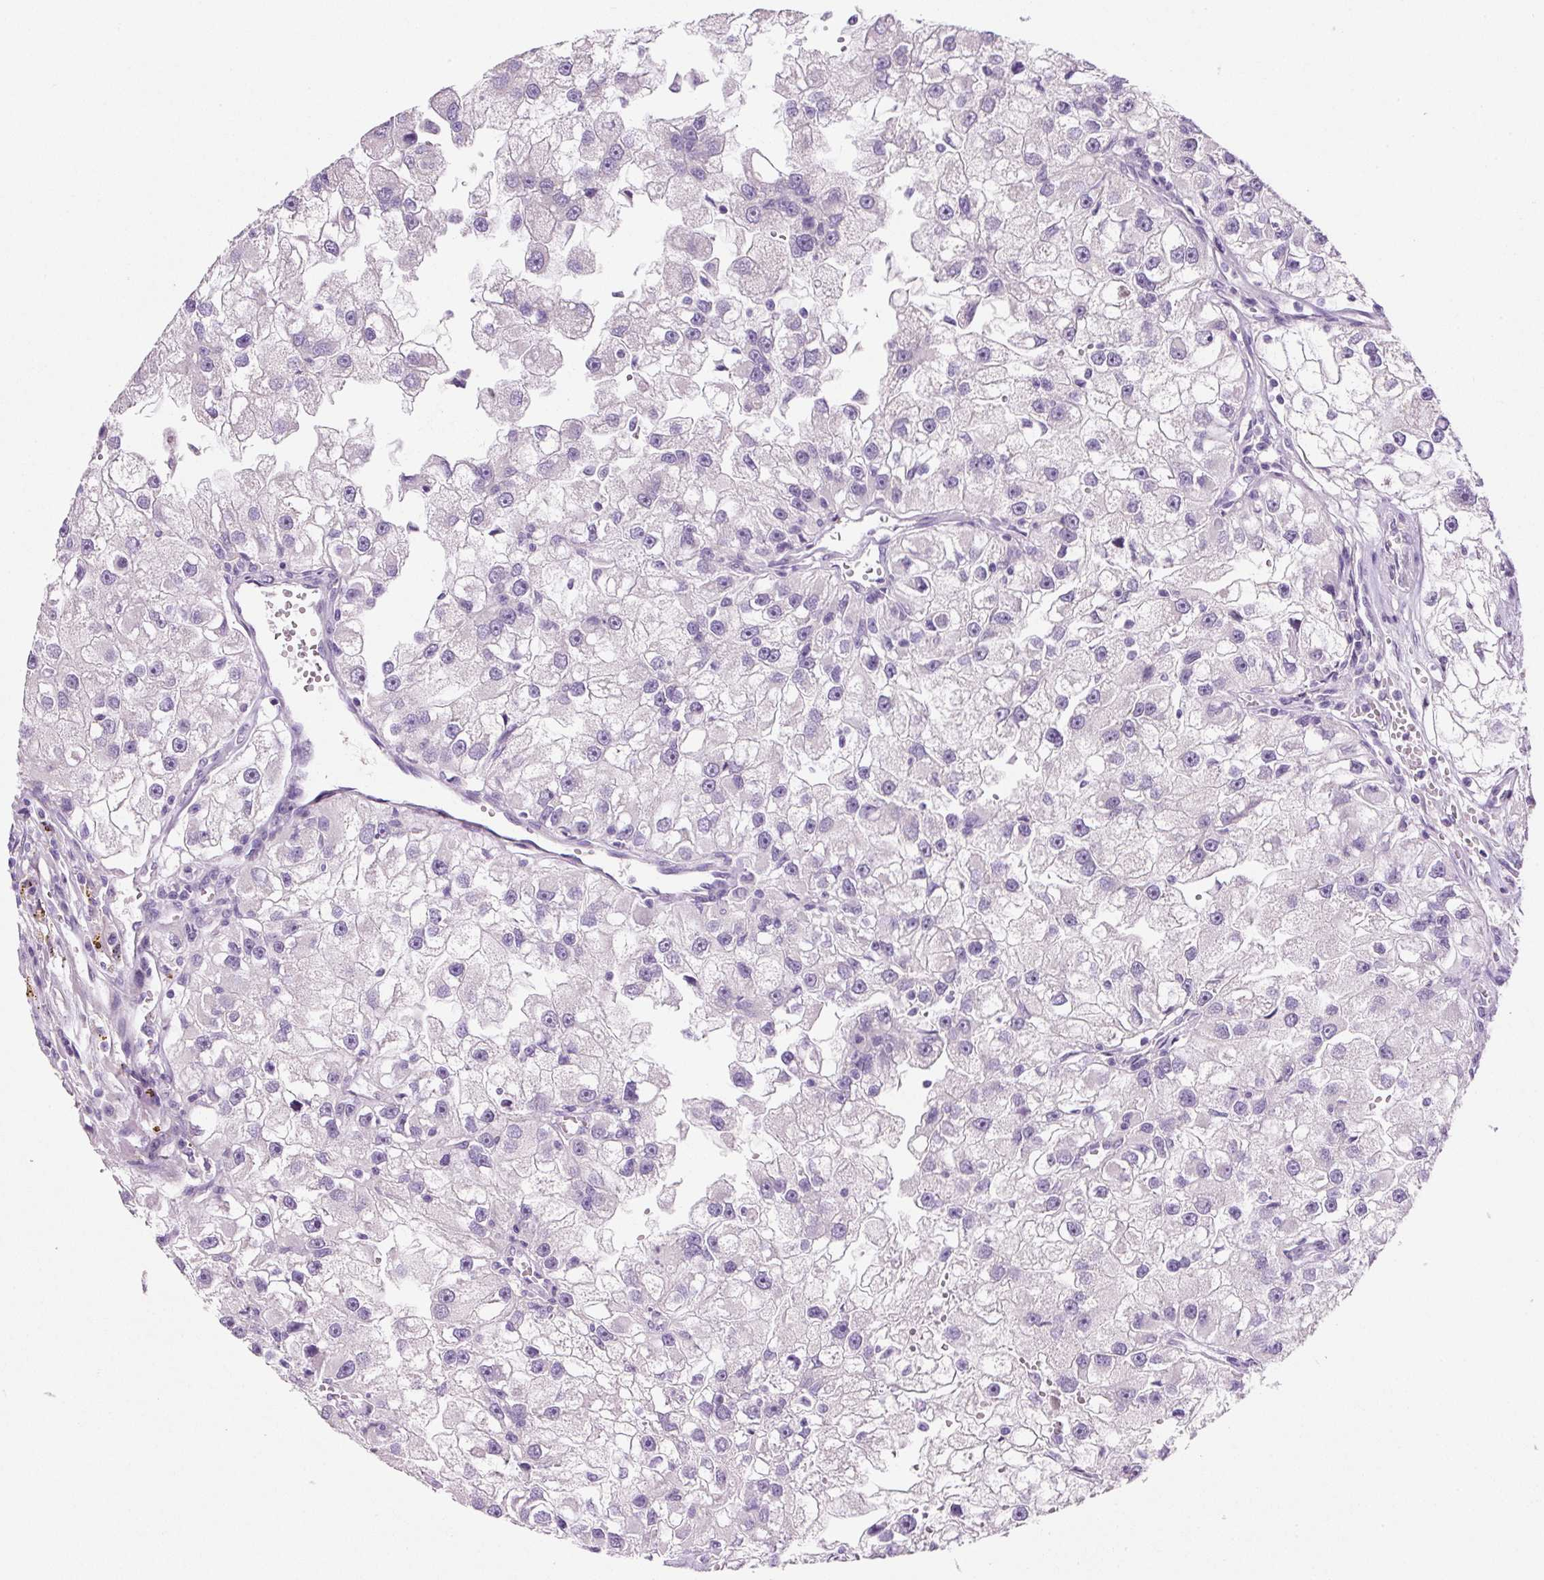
{"staining": {"intensity": "negative", "quantity": "none", "location": "none"}, "tissue": "renal cancer", "cell_type": "Tumor cells", "image_type": "cancer", "snomed": [{"axis": "morphology", "description": "Adenocarcinoma, NOS"}, {"axis": "topography", "description": "Kidney"}], "caption": "Tumor cells show no significant positivity in renal adenocarcinoma. (Stains: DAB immunohistochemistry with hematoxylin counter stain, Microscopy: brightfield microscopy at high magnification).", "gene": "SYP", "patient": {"sex": "male", "age": 63}}